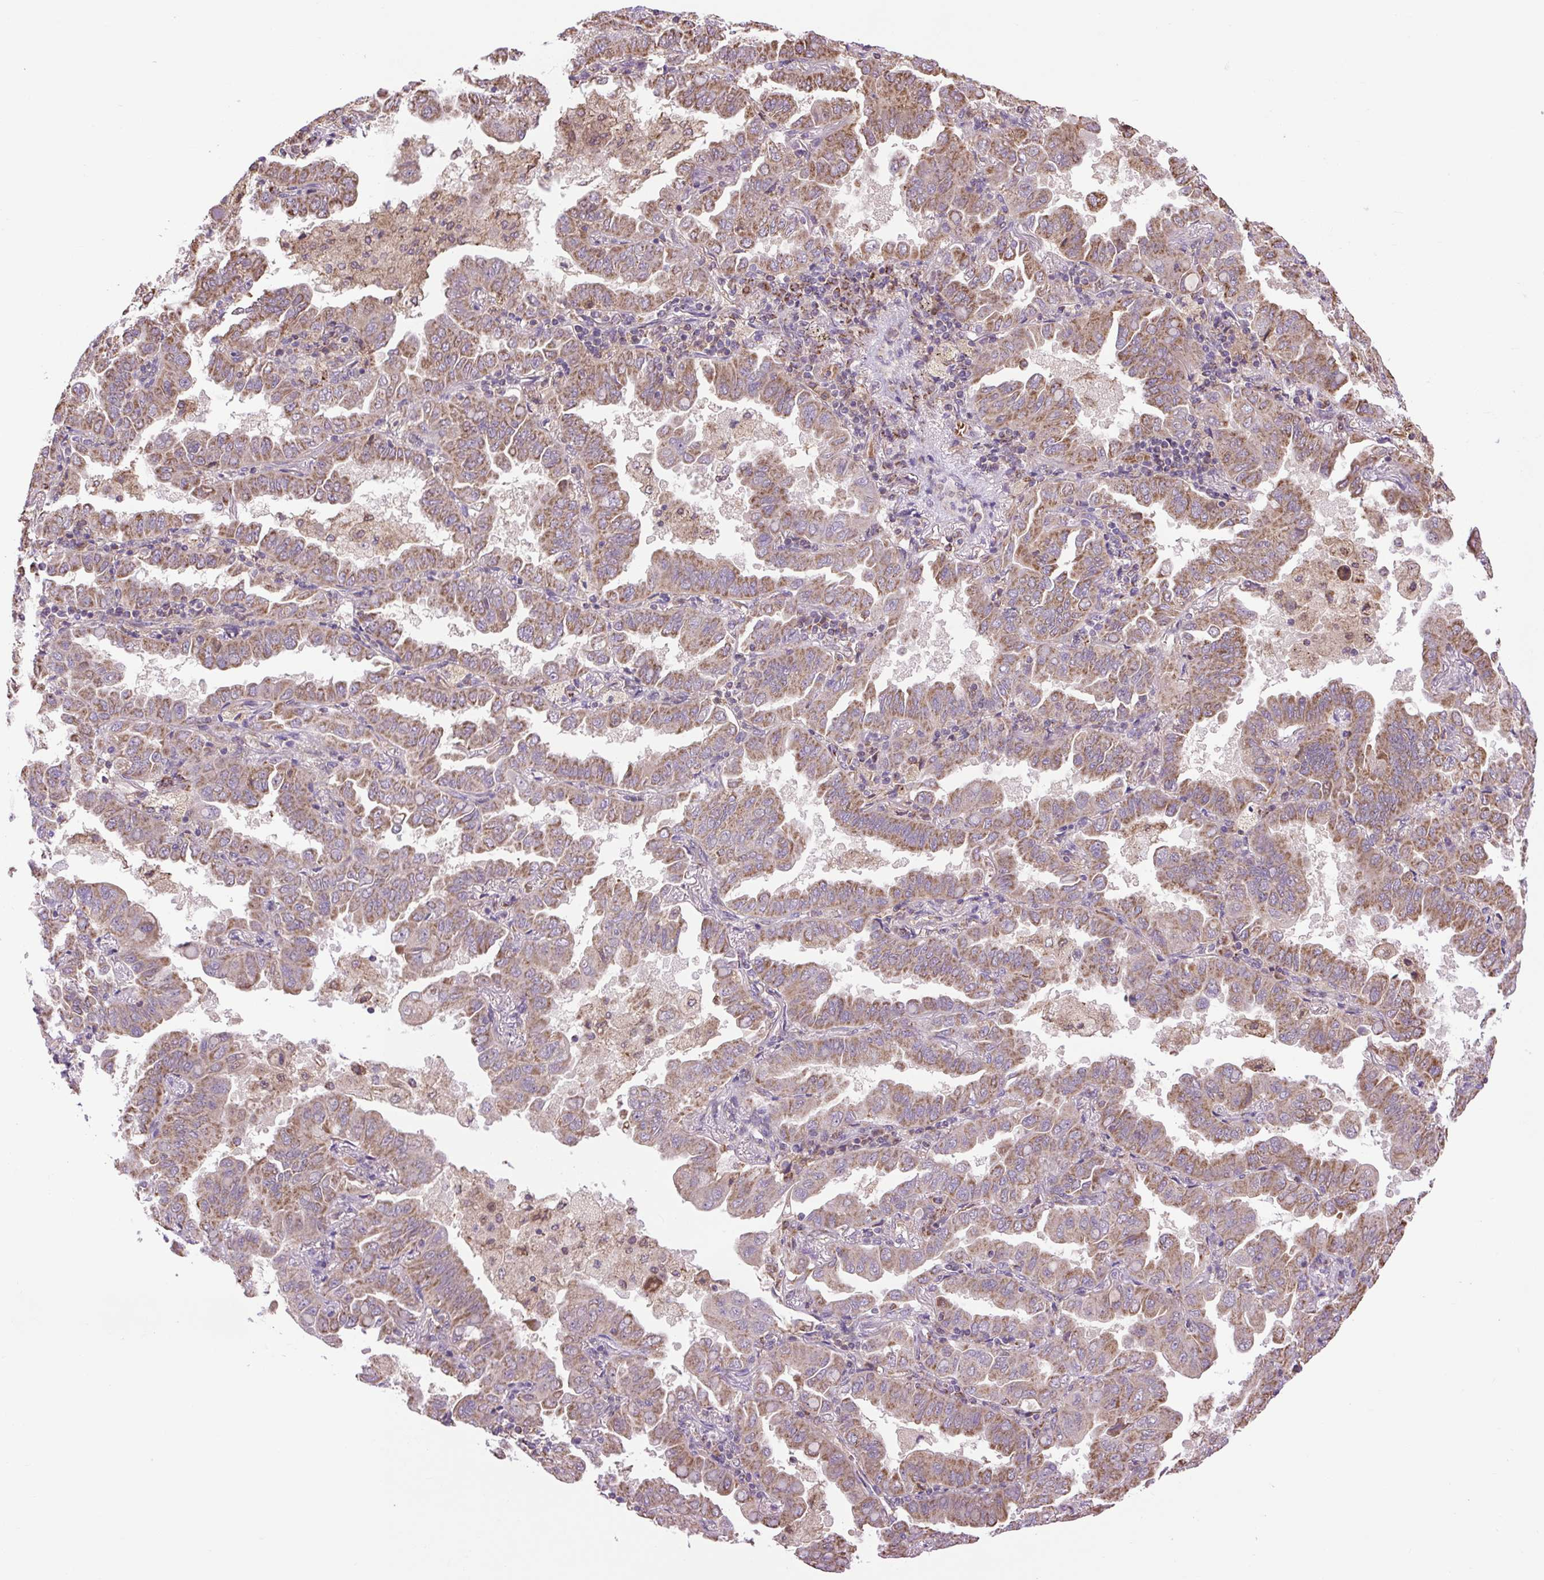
{"staining": {"intensity": "moderate", "quantity": ">75%", "location": "cytoplasmic/membranous"}, "tissue": "lung cancer", "cell_type": "Tumor cells", "image_type": "cancer", "snomed": [{"axis": "morphology", "description": "Adenocarcinoma, NOS"}, {"axis": "topography", "description": "Lung"}], "caption": "Immunohistochemical staining of human adenocarcinoma (lung) shows medium levels of moderate cytoplasmic/membranous positivity in about >75% of tumor cells.", "gene": "PLCG1", "patient": {"sex": "male", "age": 64}}